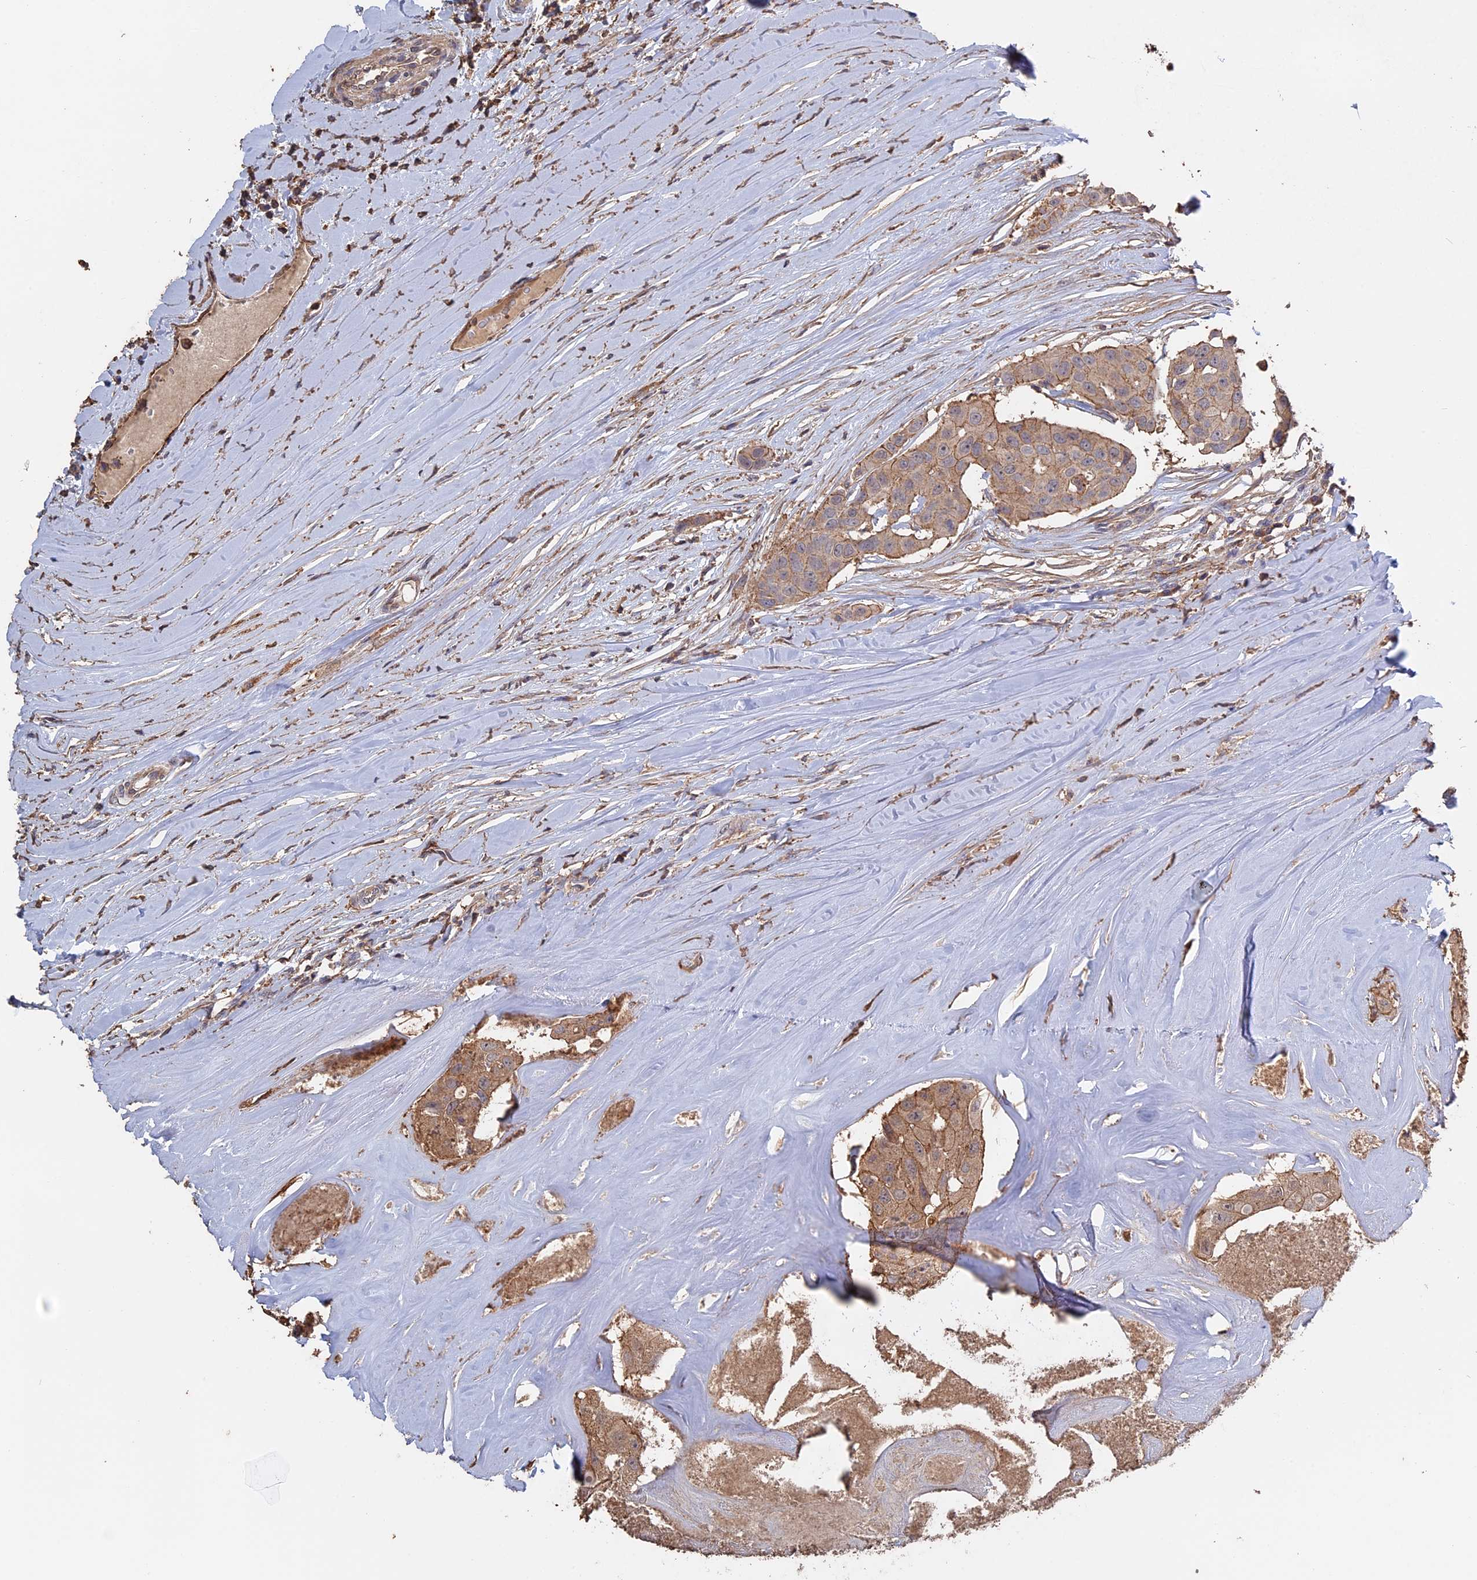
{"staining": {"intensity": "moderate", "quantity": ">75%", "location": "cytoplasmic/membranous"}, "tissue": "head and neck cancer", "cell_type": "Tumor cells", "image_type": "cancer", "snomed": [{"axis": "morphology", "description": "Adenocarcinoma, NOS"}, {"axis": "morphology", "description": "Adenocarcinoma, metastatic, NOS"}, {"axis": "topography", "description": "Head-Neck"}], "caption": "An image showing moderate cytoplasmic/membranous positivity in approximately >75% of tumor cells in head and neck cancer (adenocarcinoma), as visualized by brown immunohistochemical staining.", "gene": "PIGQ", "patient": {"sex": "male", "age": 75}}